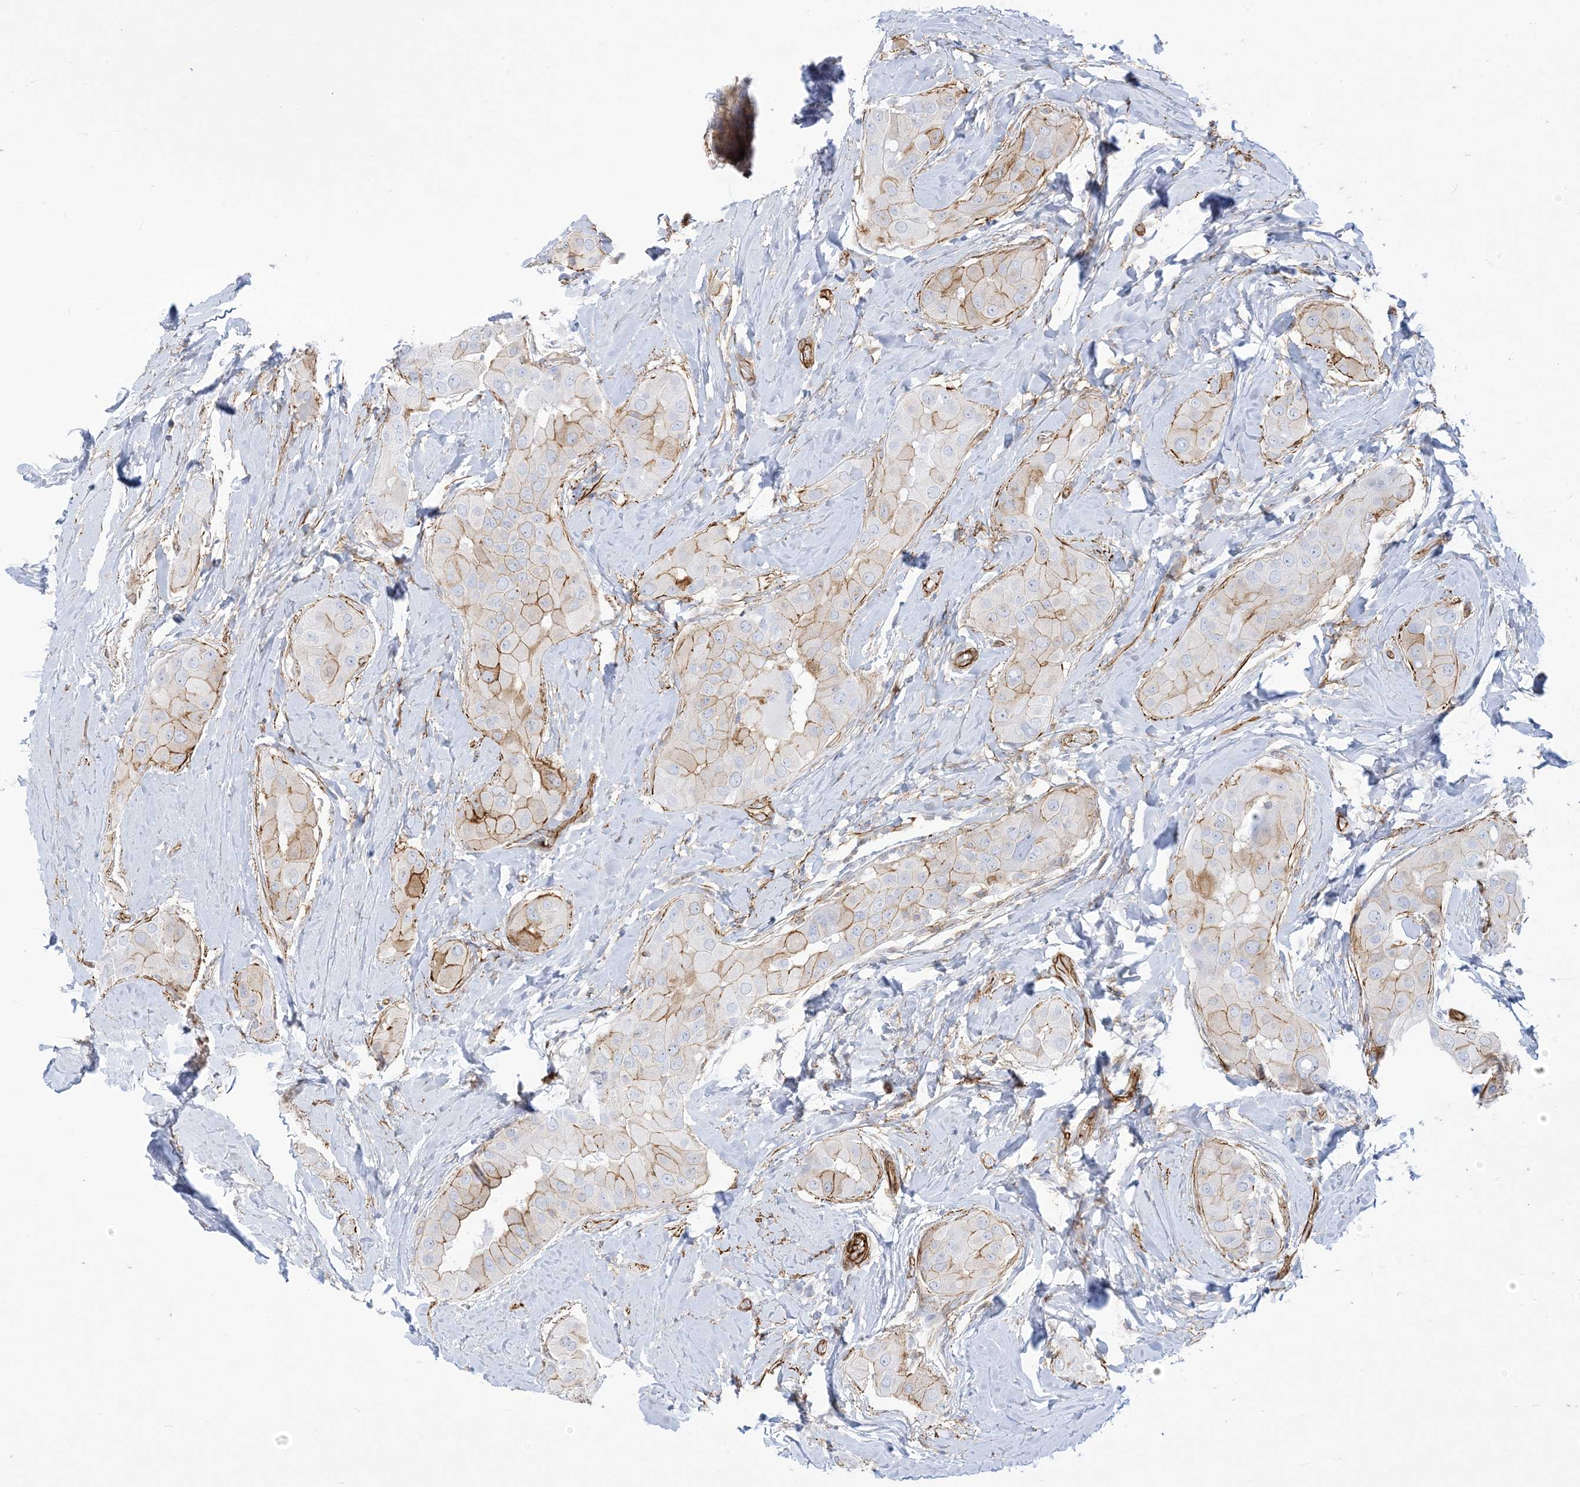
{"staining": {"intensity": "moderate", "quantity": "<25%", "location": "cytoplasmic/membranous"}, "tissue": "thyroid cancer", "cell_type": "Tumor cells", "image_type": "cancer", "snomed": [{"axis": "morphology", "description": "Papillary adenocarcinoma, NOS"}, {"axis": "topography", "description": "Thyroid gland"}], "caption": "A brown stain shows moderate cytoplasmic/membranous expression of a protein in thyroid cancer (papillary adenocarcinoma) tumor cells. The staining was performed using DAB (3,3'-diaminobenzidine) to visualize the protein expression in brown, while the nuclei were stained in blue with hematoxylin (Magnification: 20x).", "gene": "B3GNT7", "patient": {"sex": "male", "age": 33}}